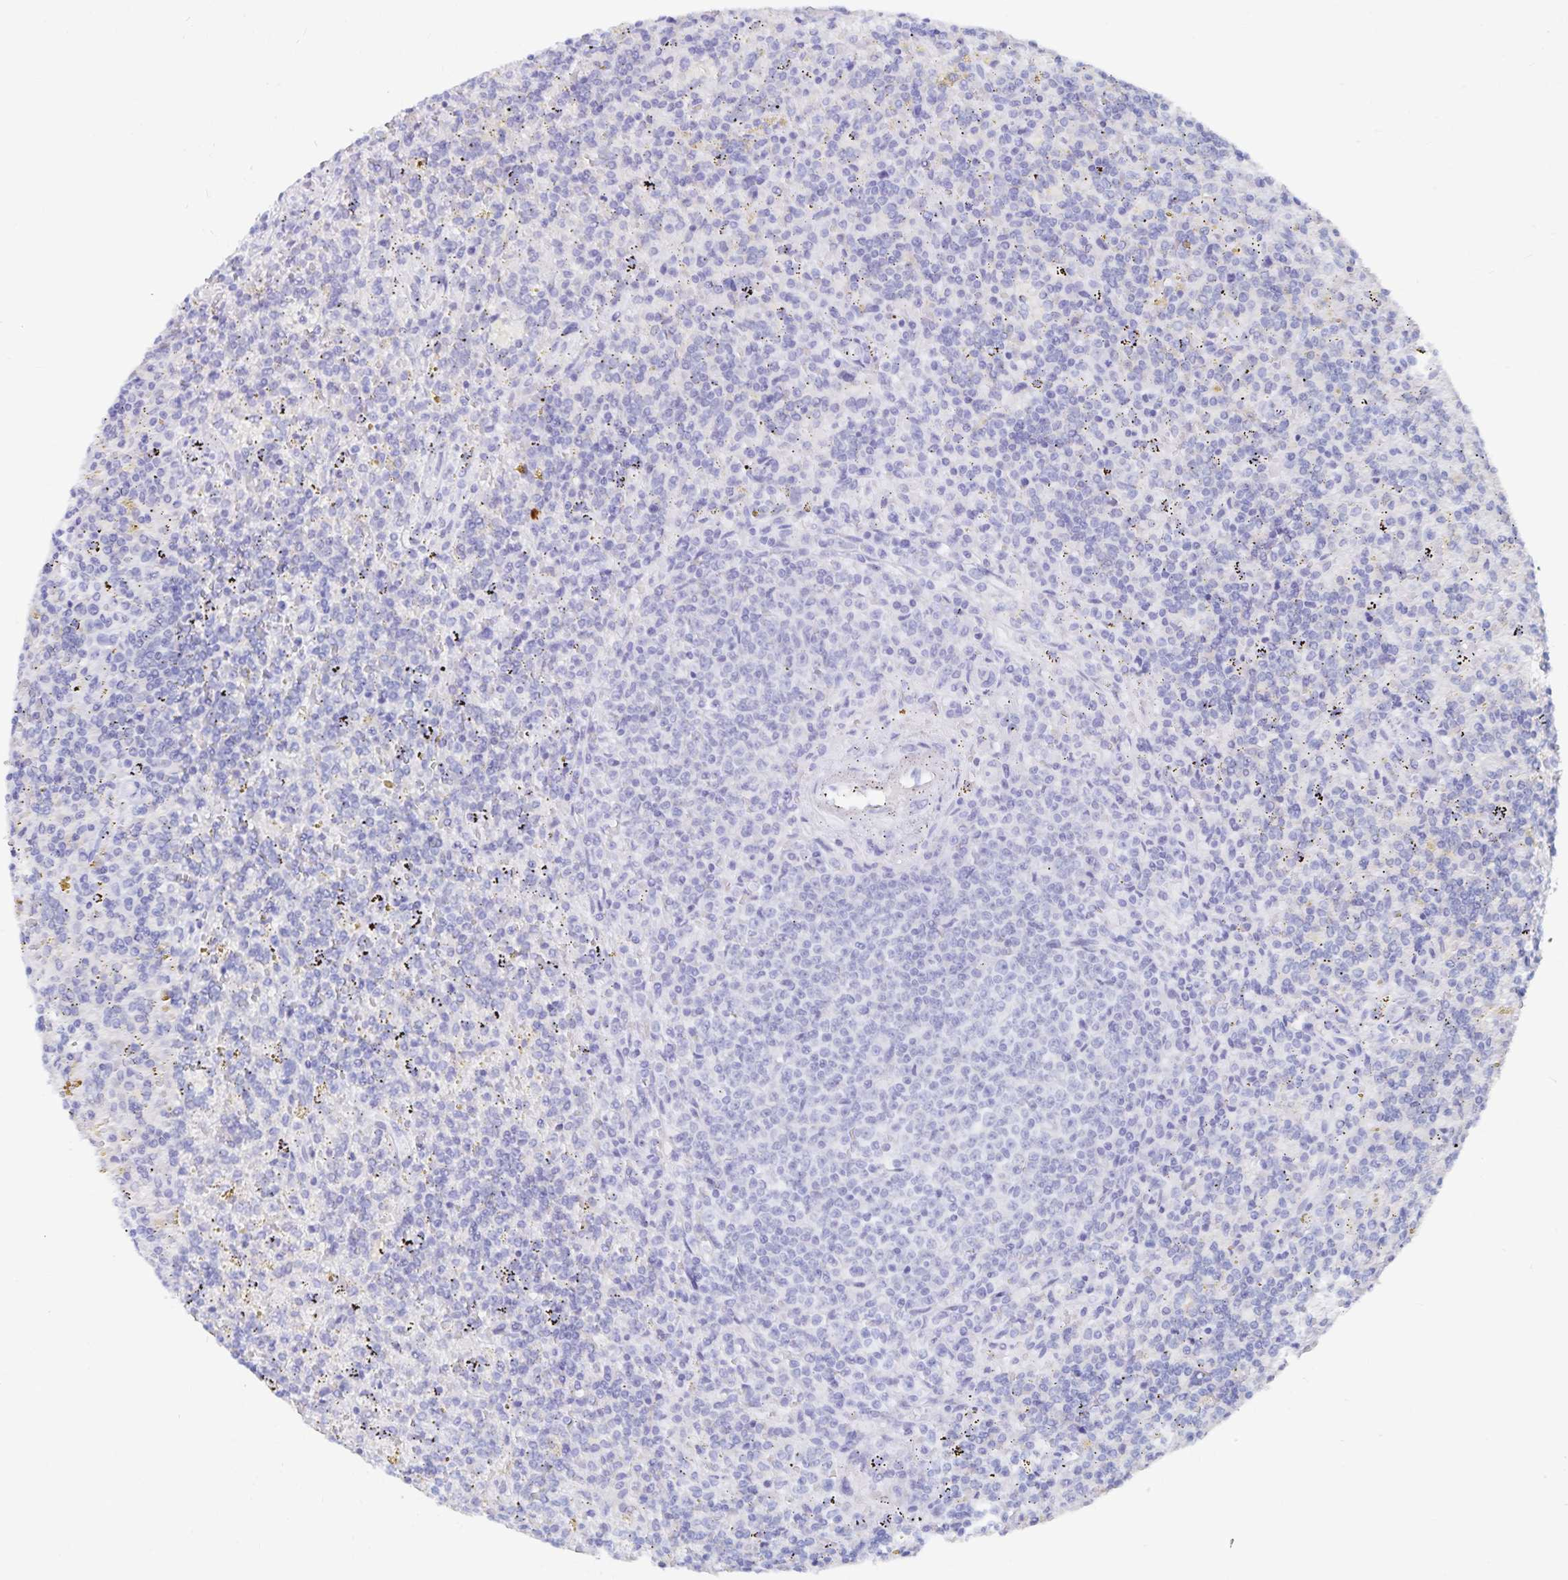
{"staining": {"intensity": "negative", "quantity": "none", "location": "none"}, "tissue": "lymphoma", "cell_type": "Tumor cells", "image_type": "cancer", "snomed": [{"axis": "morphology", "description": "Malignant lymphoma, non-Hodgkin's type, Low grade"}, {"axis": "topography", "description": "Spleen"}], "caption": "An immunohistochemistry micrograph of lymphoma is shown. There is no staining in tumor cells of lymphoma.", "gene": "TNIP1", "patient": {"sex": "male", "age": 67}}